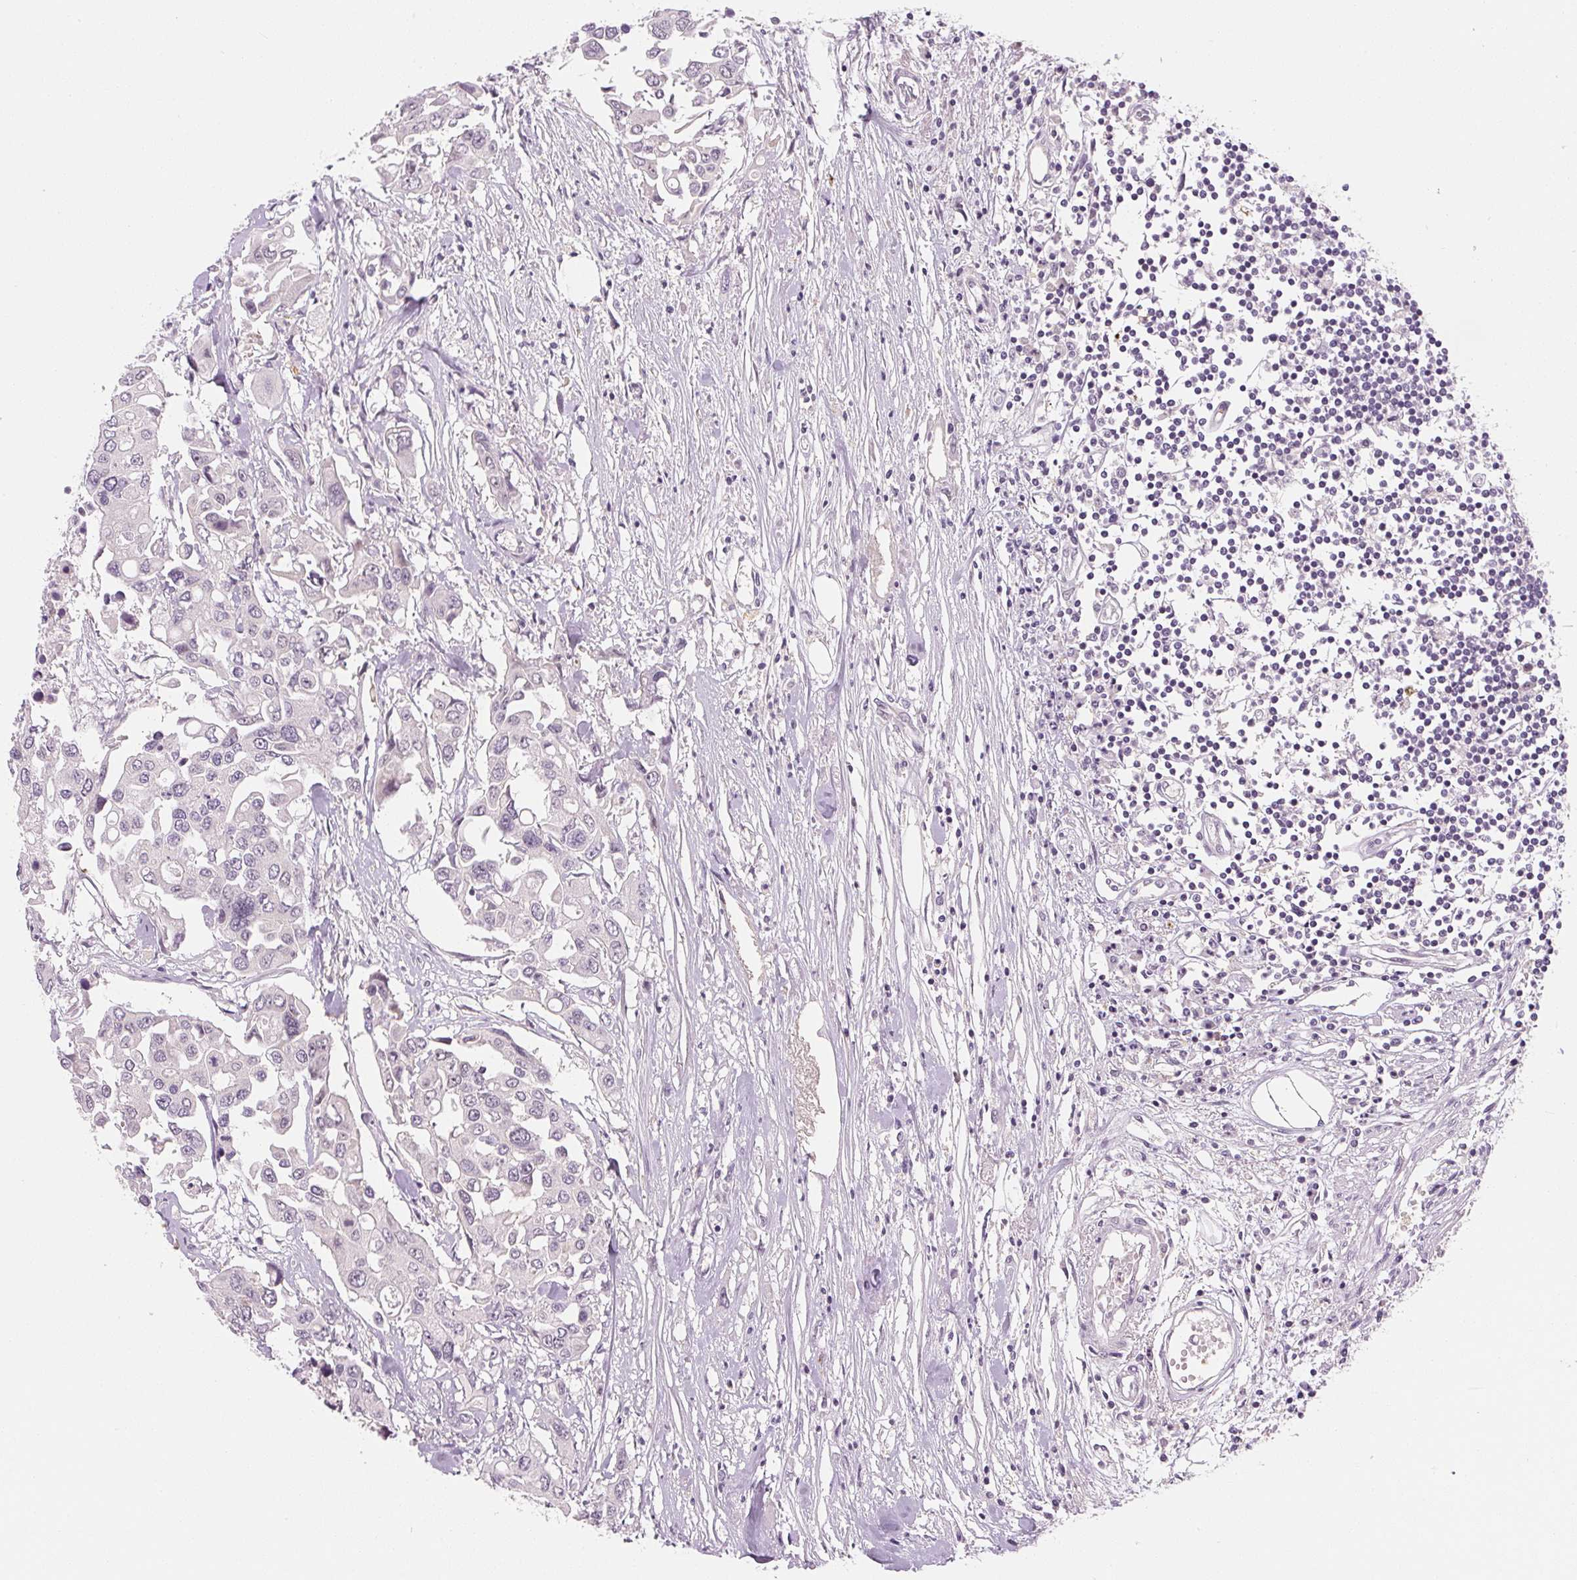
{"staining": {"intensity": "negative", "quantity": "none", "location": "none"}, "tissue": "colorectal cancer", "cell_type": "Tumor cells", "image_type": "cancer", "snomed": [{"axis": "morphology", "description": "Adenocarcinoma, NOS"}, {"axis": "topography", "description": "Colon"}], "caption": "This is a image of IHC staining of colorectal adenocarcinoma, which shows no positivity in tumor cells.", "gene": "SGF29", "patient": {"sex": "male", "age": 77}}